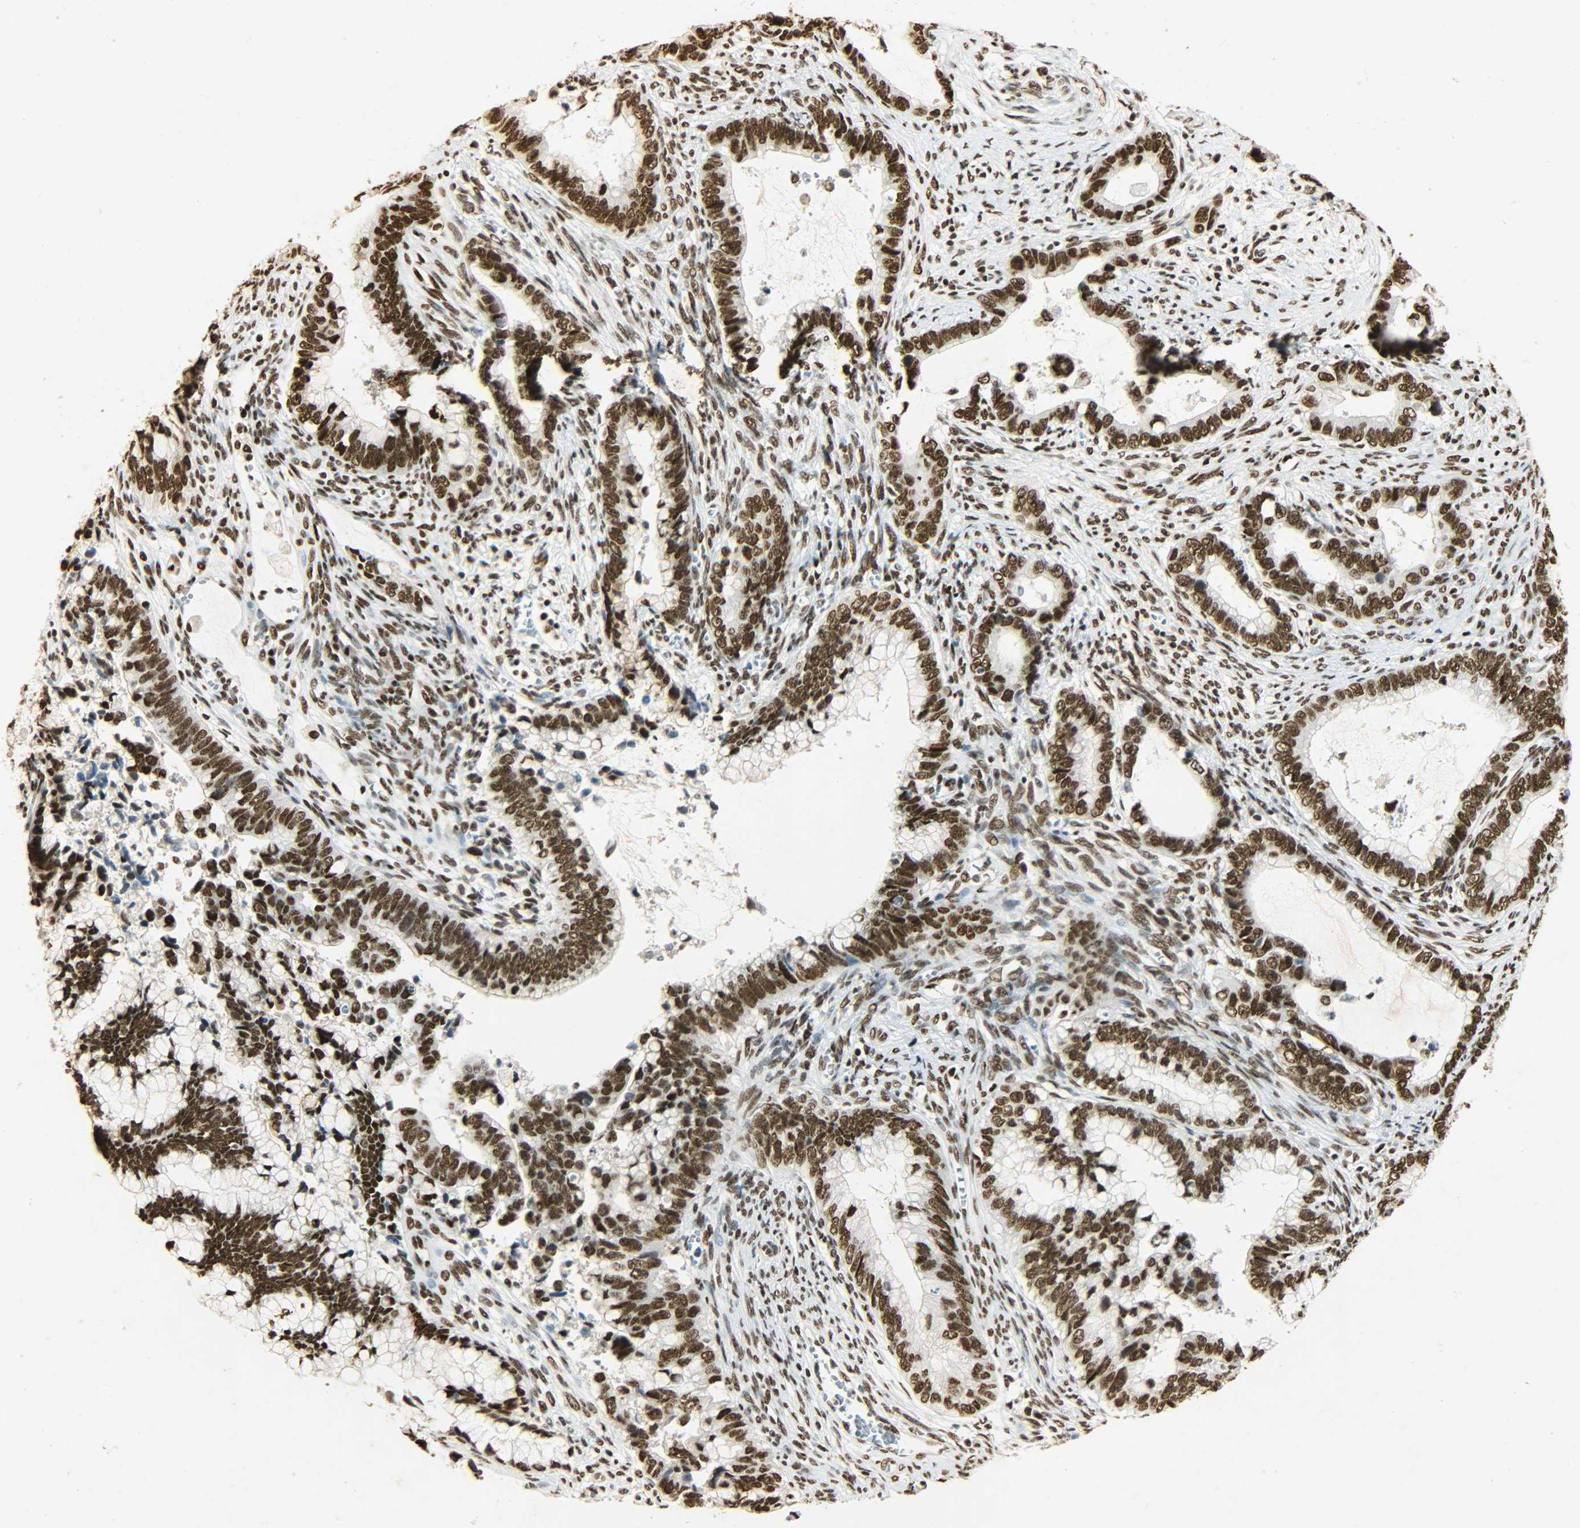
{"staining": {"intensity": "strong", "quantity": ">75%", "location": "nuclear"}, "tissue": "cervical cancer", "cell_type": "Tumor cells", "image_type": "cancer", "snomed": [{"axis": "morphology", "description": "Adenocarcinoma, NOS"}, {"axis": "topography", "description": "Cervix"}], "caption": "IHC micrograph of human adenocarcinoma (cervical) stained for a protein (brown), which exhibits high levels of strong nuclear positivity in about >75% of tumor cells.", "gene": "KHDRBS1", "patient": {"sex": "female", "age": 44}}